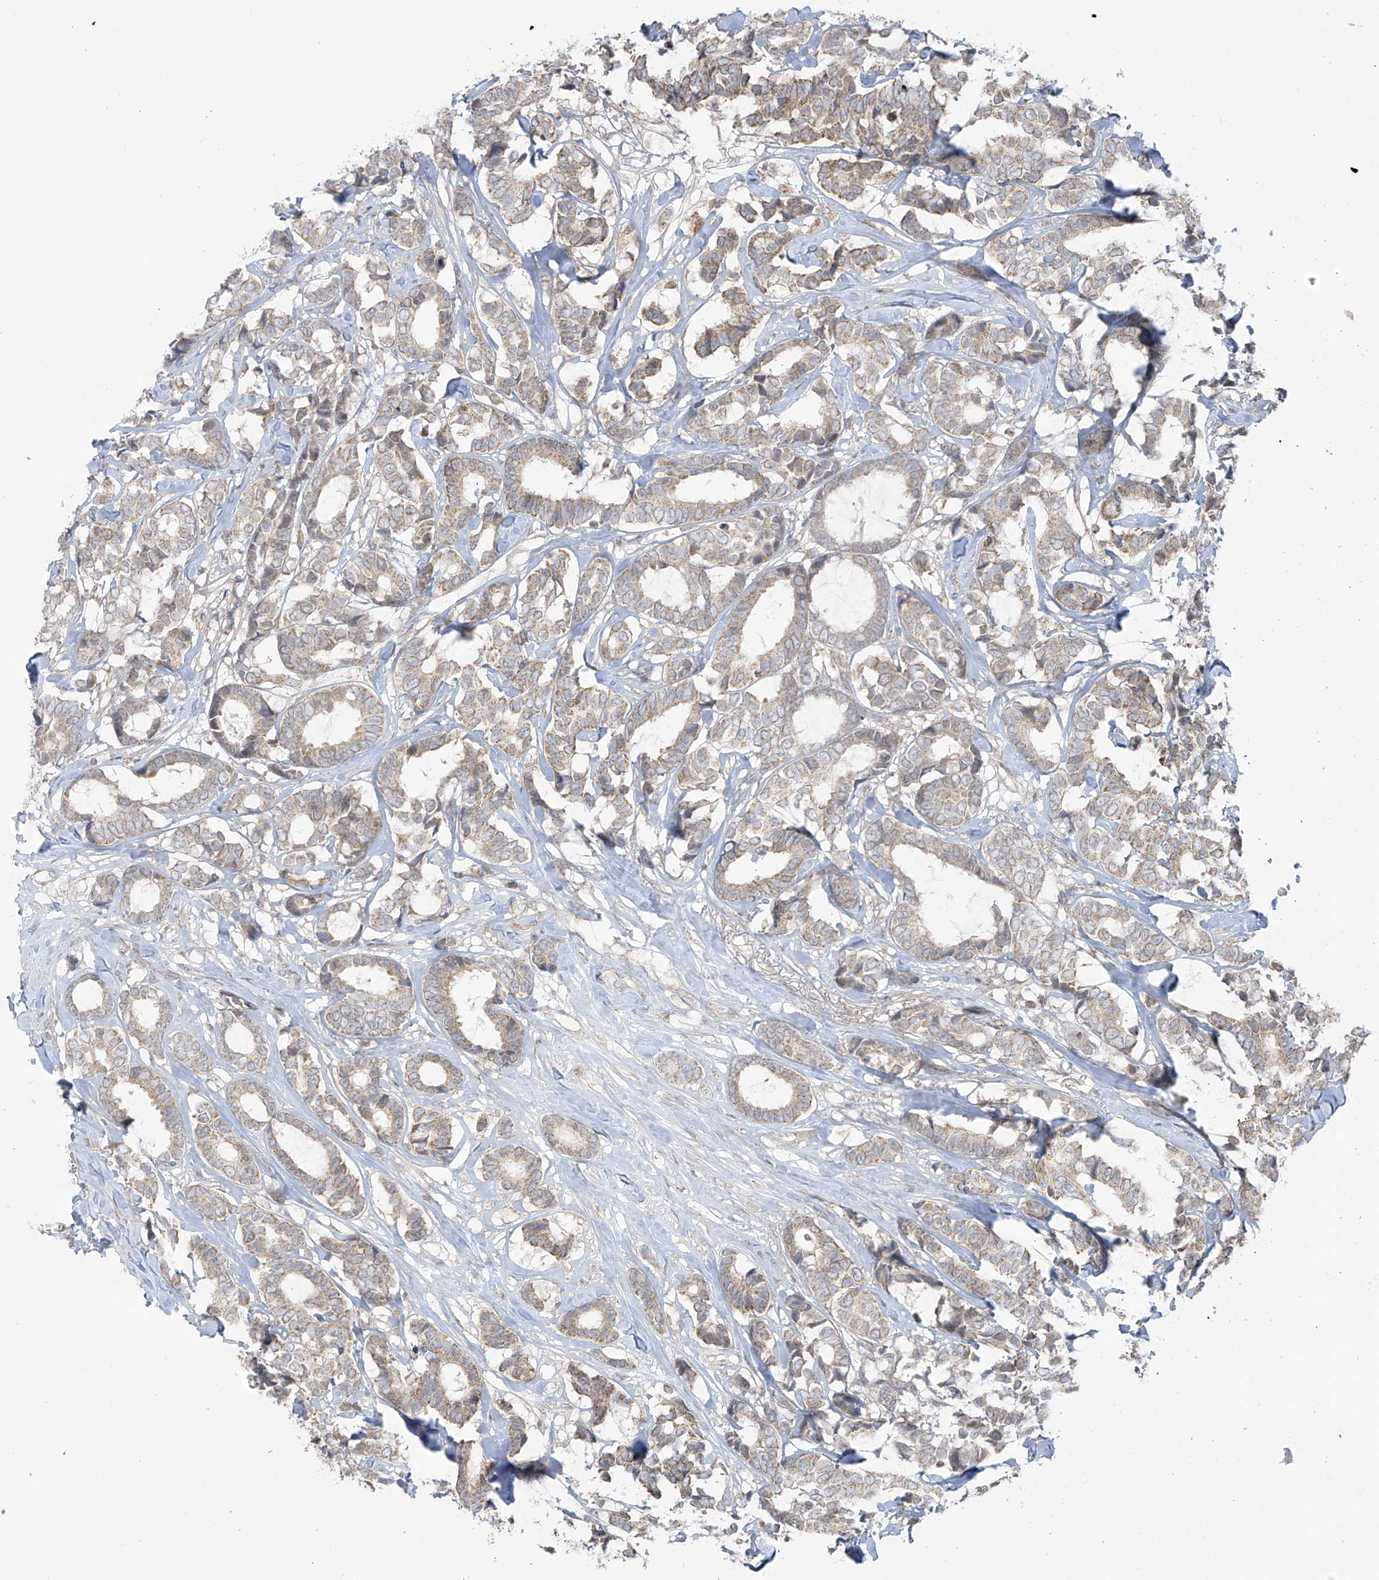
{"staining": {"intensity": "weak", "quantity": ">75%", "location": "cytoplasmic/membranous"}, "tissue": "breast cancer", "cell_type": "Tumor cells", "image_type": "cancer", "snomed": [{"axis": "morphology", "description": "Duct carcinoma"}, {"axis": "topography", "description": "Breast"}], "caption": "Immunohistochemical staining of human breast cancer (infiltrating ductal carcinoma) exhibits low levels of weak cytoplasmic/membranous staining in about >75% of tumor cells.", "gene": "HDDC2", "patient": {"sex": "female", "age": 87}}